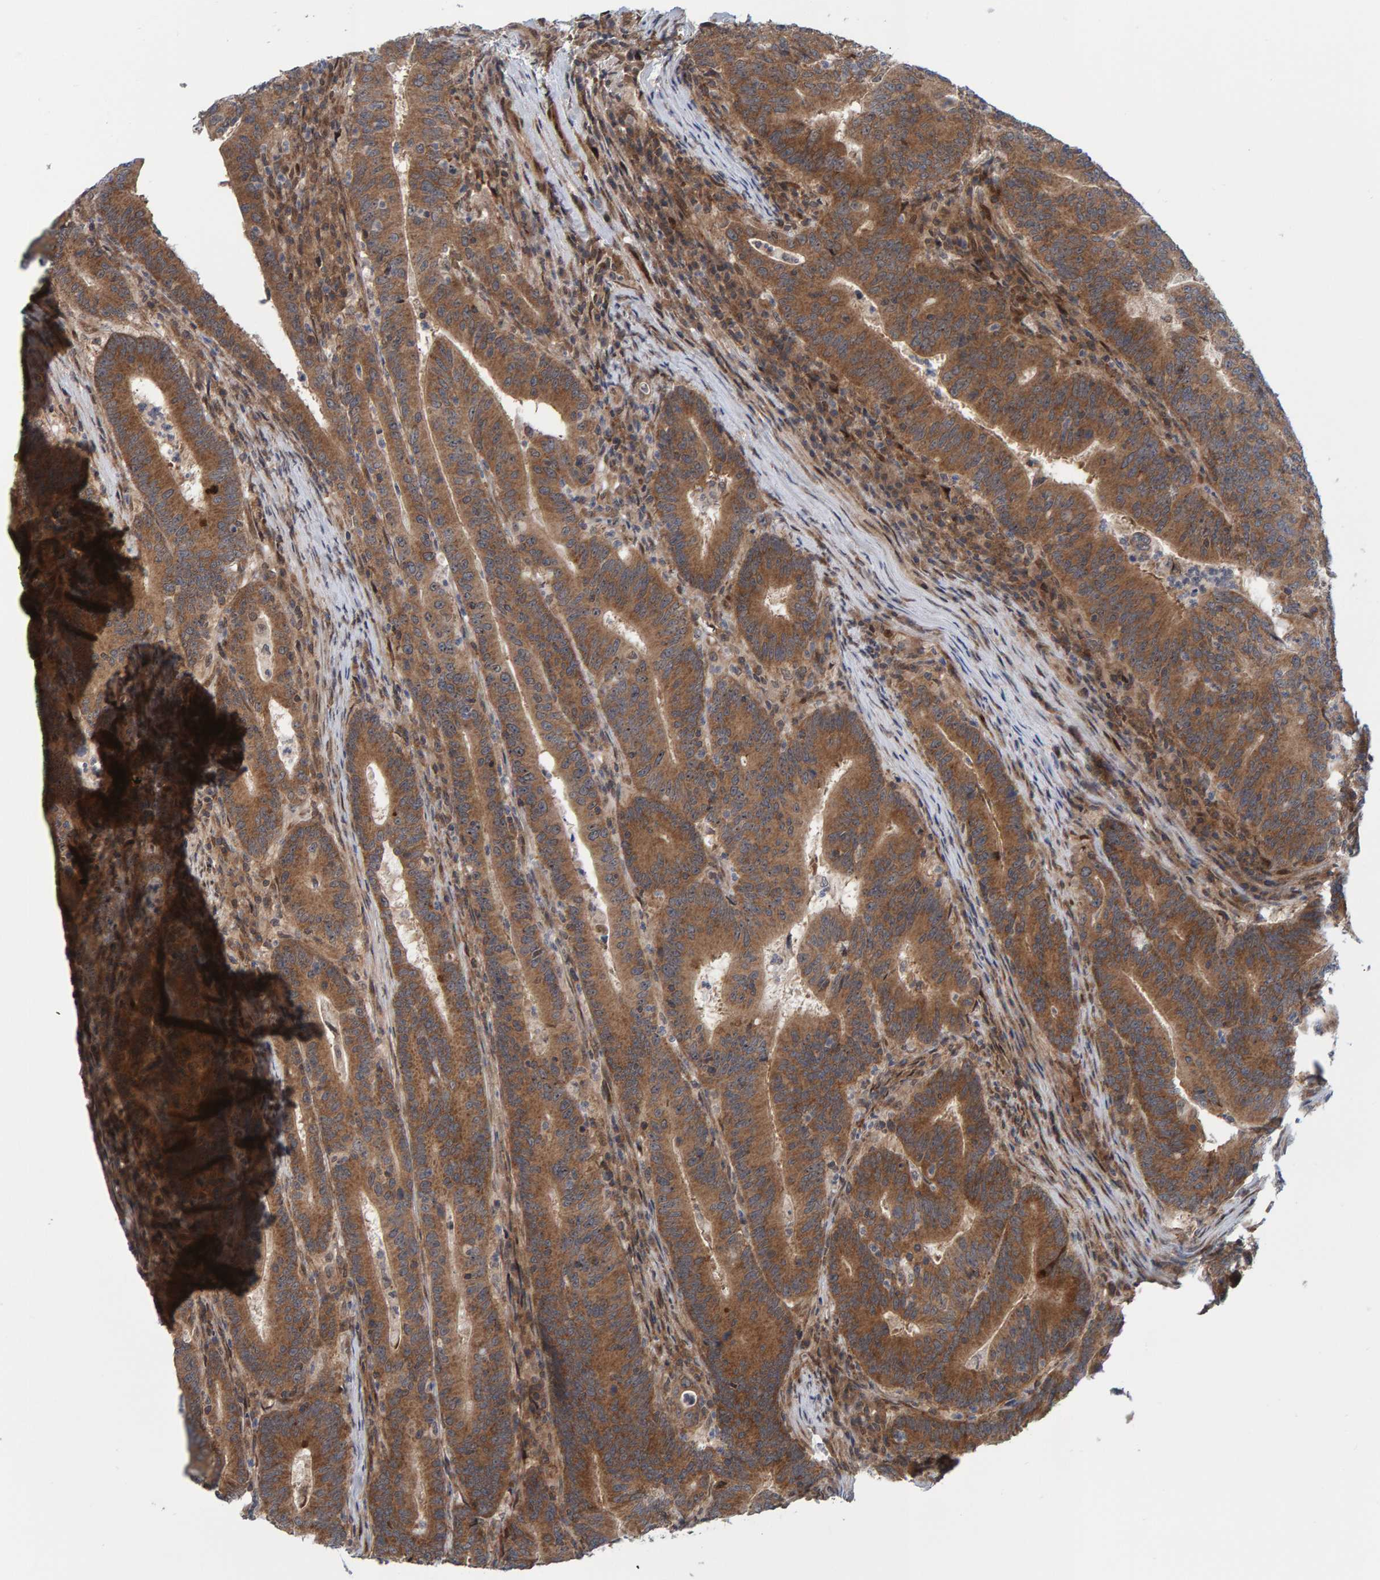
{"staining": {"intensity": "moderate", "quantity": ">75%", "location": "cytoplasmic/membranous"}, "tissue": "colorectal cancer", "cell_type": "Tumor cells", "image_type": "cancer", "snomed": [{"axis": "morphology", "description": "Adenocarcinoma, NOS"}, {"axis": "topography", "description": "Colon"}], "caption": "This is an image of immunohistochemistry staining of colorectal adenocarcinoma, which shows moderate expression in the cytoplasmic/membranous of tumor cells.", "gene": "ZNF366", "patient": {"sex": "female", "age": 66}}